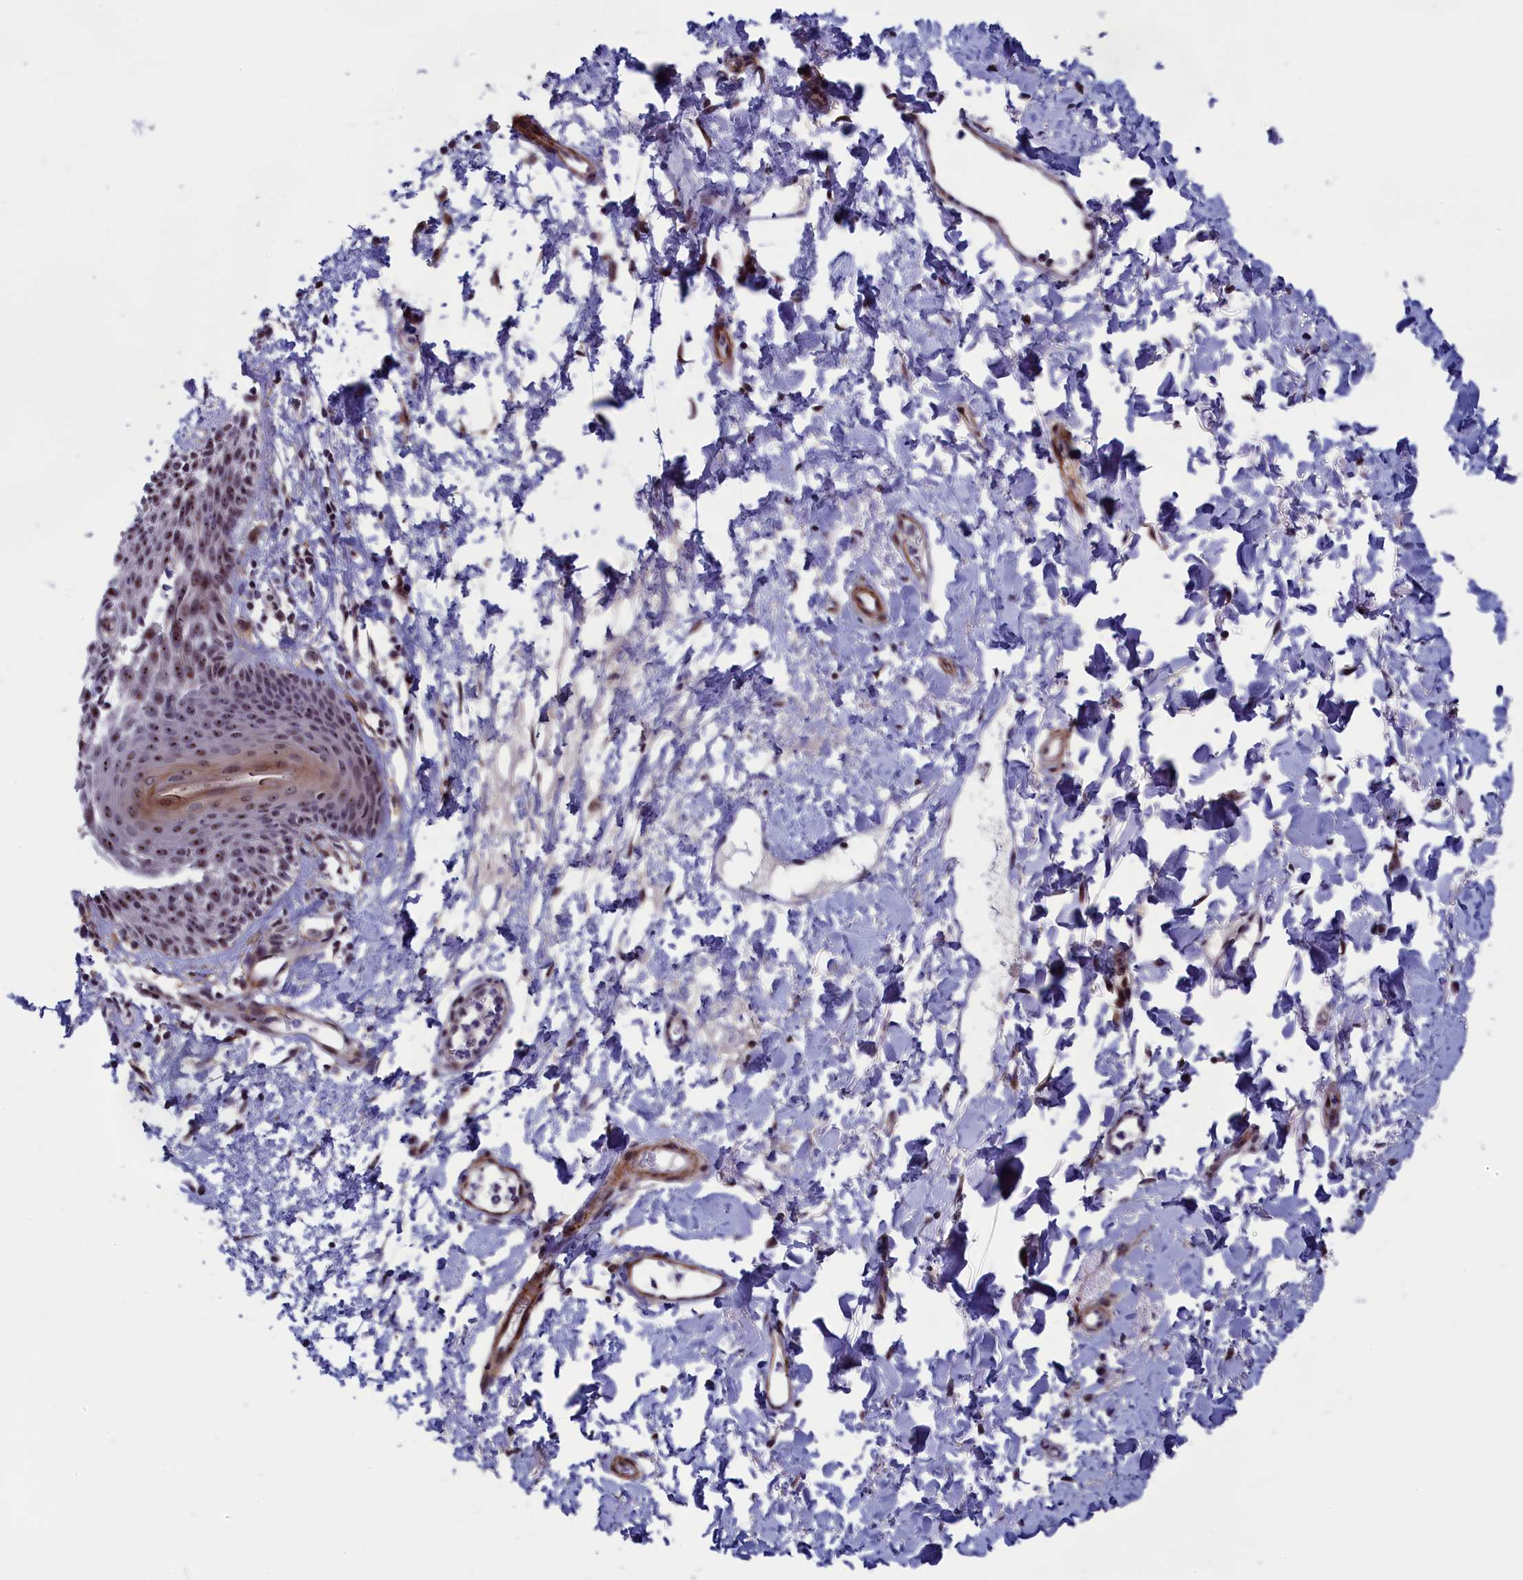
{"staining": {"intensity": "moderate", "quantity": "25%-75%", "location": "nuclear"}, "tissue": "skin", "cell_type": "Epidermal cells", "image_type": "normal", "snomed": [{"axis": "morphology", "description": "Normal tissue, NOS"}, {"axis": "topography", "description": "Vulva"}], "caption": "Protein staining by IHC displays moderate nuclear expression in approximately 25%-75% of epidermal cells in unremarkable skin.", "gene": "PPAN", "patient": {"sex": "female", "age": 68}}